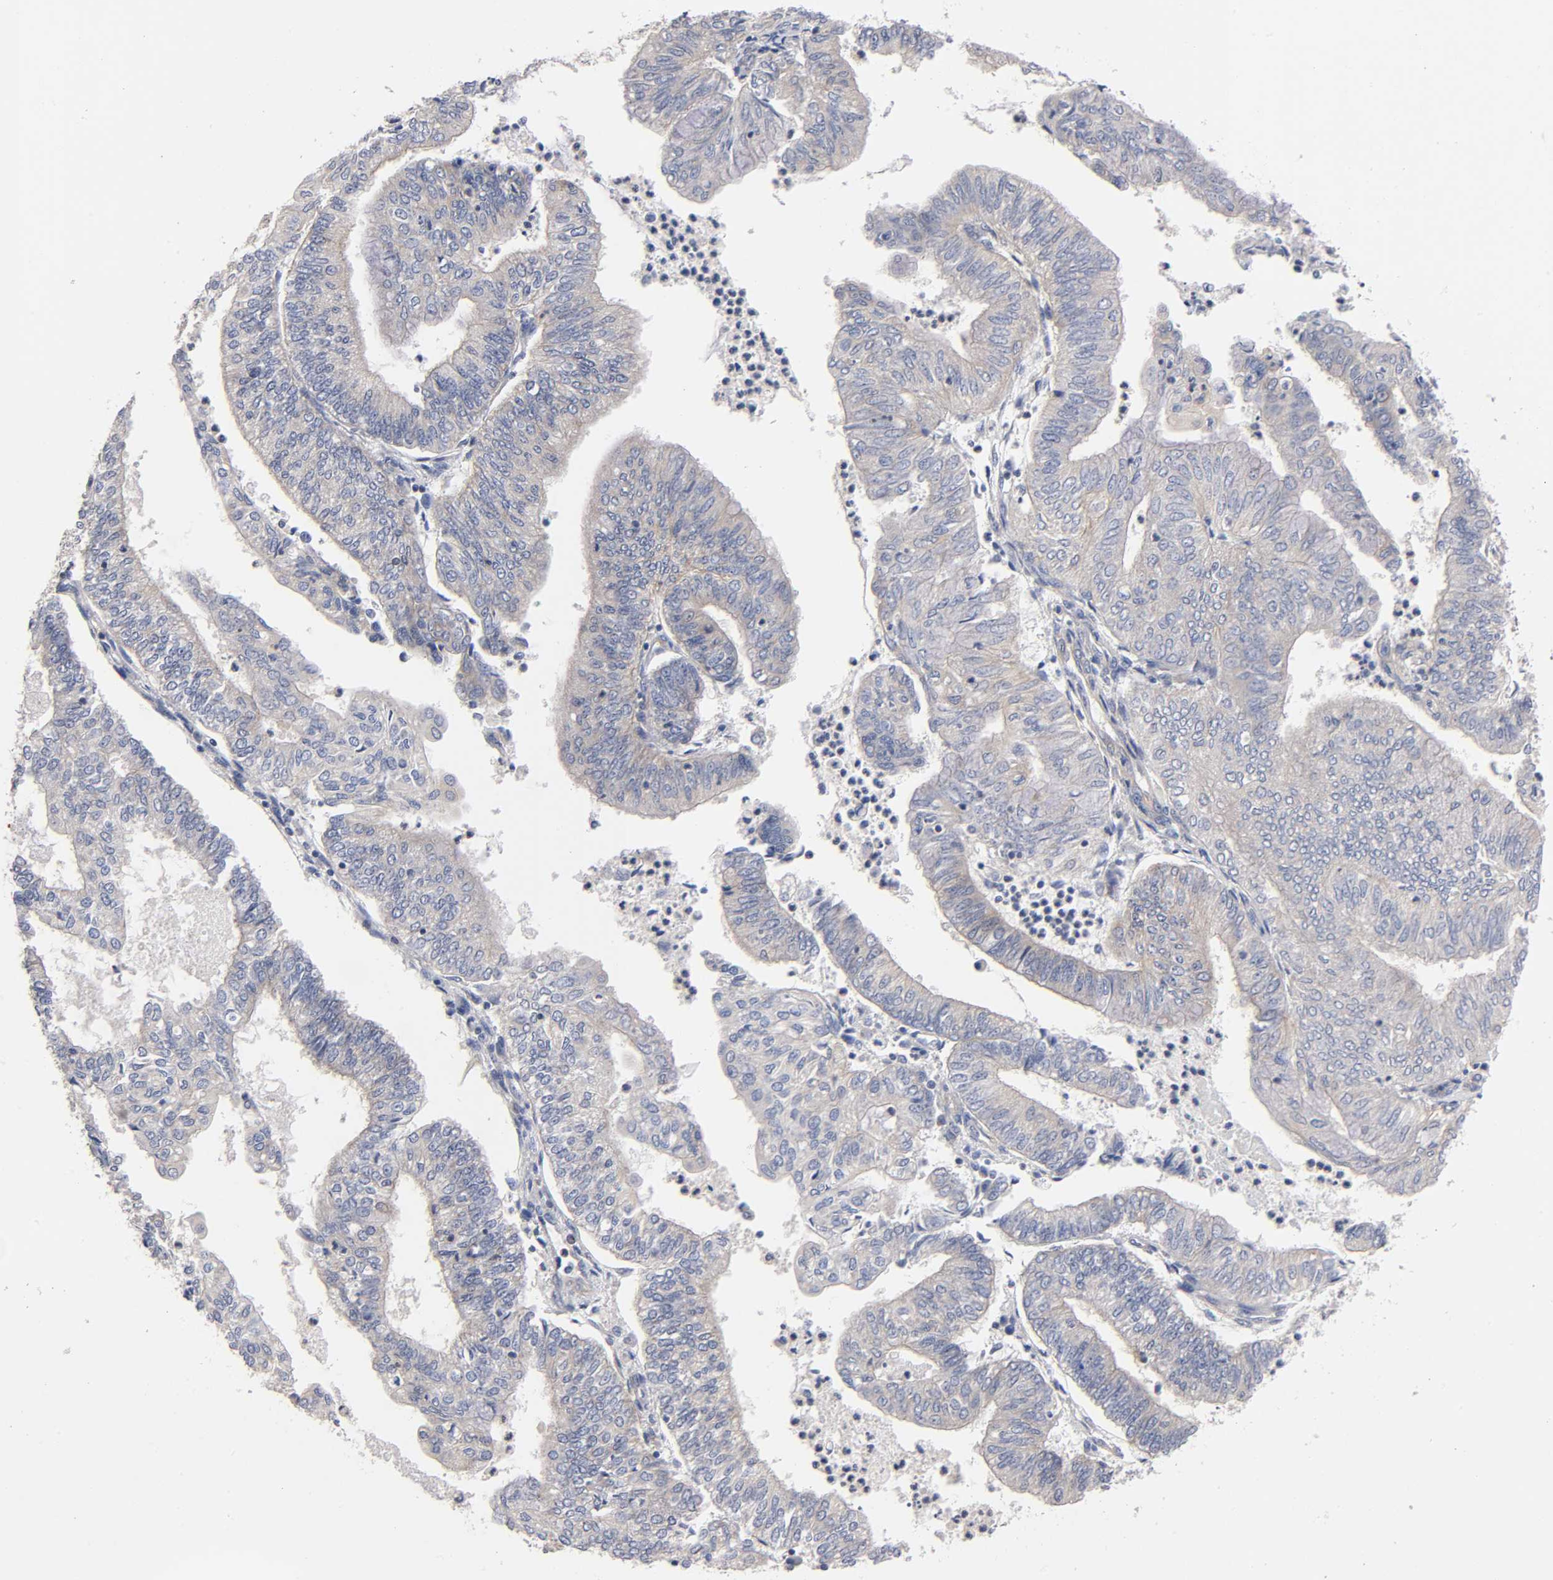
{"staining": {"intensity": "weak", "quantity": "25%-75%", "location": "cytoplasmic/membranous"}, "tissue": "endometrial cancer", "cell_type": "Tumor cells", "image_type": "cancer", "snomed": [{"axis": "morphology", "description": "Adenocarcinoma, NOS"}, {"axis": "topography", "description": "Endometrium"}], "caption": "Immunohistochemistry image of neoplastic tissue: human endometrial adenocarcinoma stained using IHC shows low levels of weak protein expression localized specifically in the cytoplasmic/membranous of tumor cells, appearing as a cytoplasmic/membranous brown color.", "gene": "STRN3", "patient": {"sex": "female", "age": 59}}